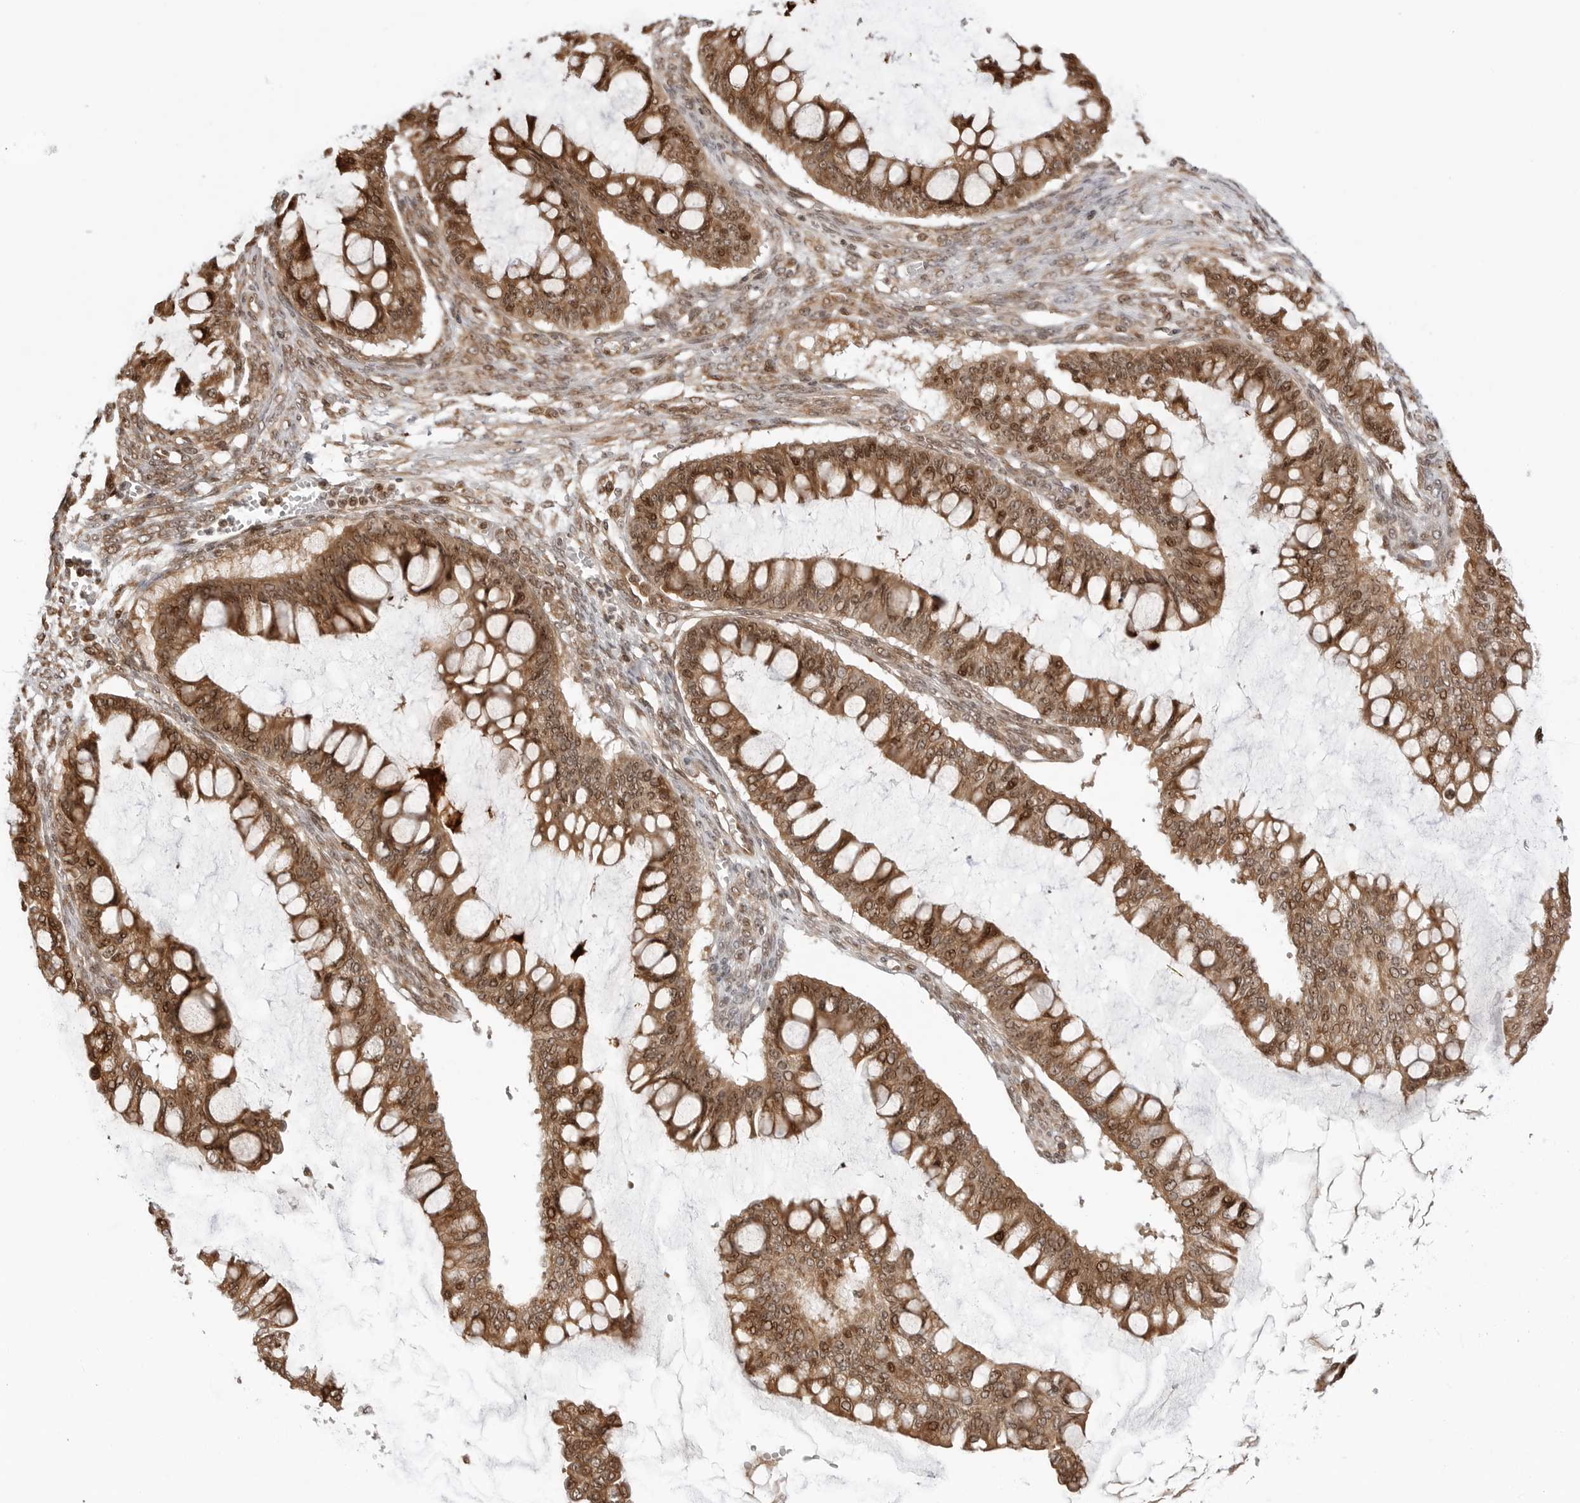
{"staining": {"intensity": "strong", "quantity": ">75%", "location": "cytoplasmic/membranous,nuclear"}, "tissue": "ovarian cancer", "cell_type": "Tumor cells", "image_type": "cancer", "snomed": [{"axis": "morphology", "description": "Cystadenocarcinoma, mucinous, NOS"}, {"axis": "topography", "description": "Ovary"}], "caption": "IHC (DAB) staining of human mucinous cystadenocarcinoma (ovarian) reveals strong cytoplasmic/membranous and nuclear protein staining in about >75% of tumor cells. (DAB IHC with brightfield microscopy, high magnification).", "gene": "TIPRL", "patient": {"sex": "female", "age": 73}}